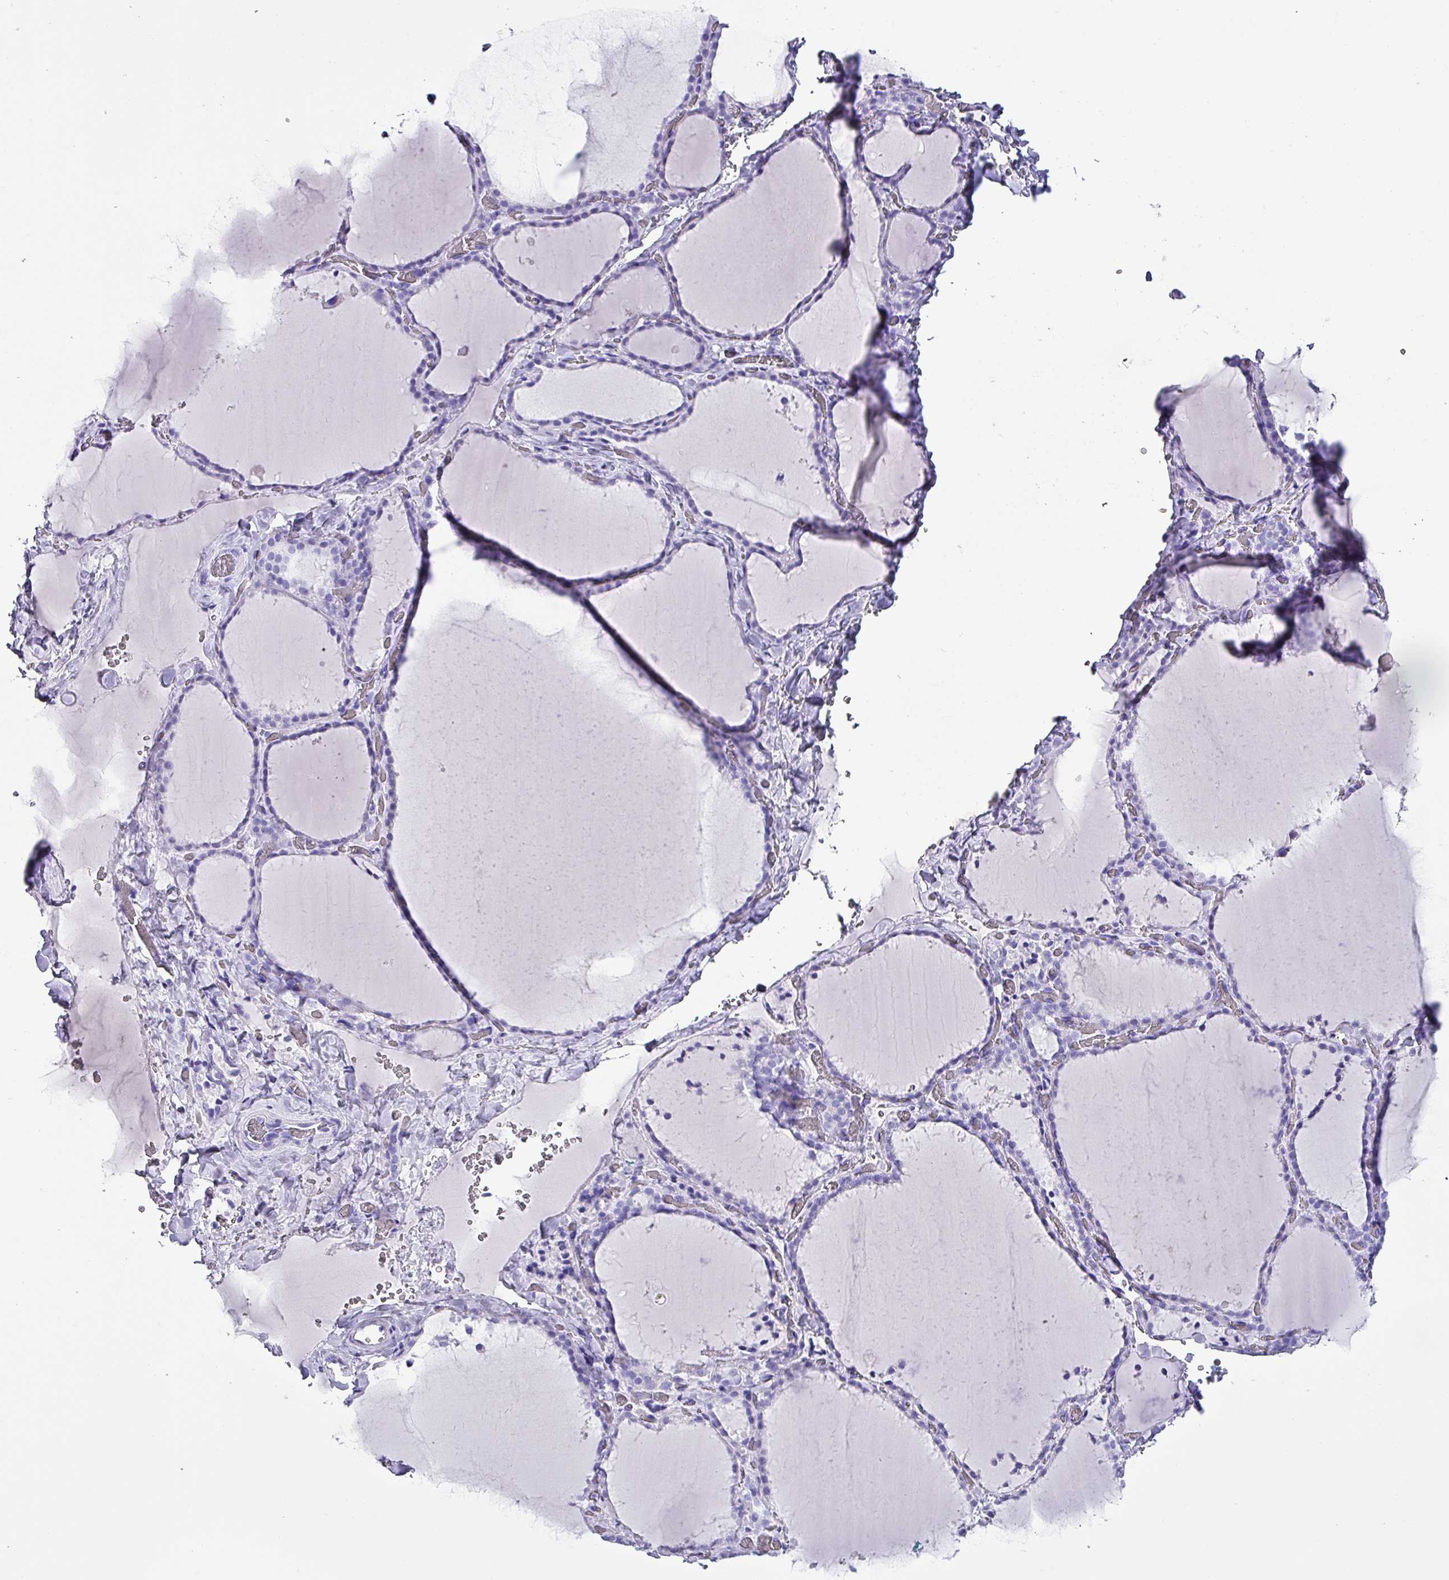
{"staining": {"intensity": "negative", "quantity": "none", "location": "none"}, "tissue": "thyroid gland", "cell_type": "Glandular cells", "image_type": "normal", "snomed": [{"axis": "morphology", "description": "Normal tissue, NOS"}, {"axis": "topography", "description": "Thyroid gland"}], "caption": "The immunohistochemistry (IHC) photomicrograph has no significant expression in glandular cells of thyroid gland. (Stains: DAB (3,3'-diaminobenzidine) immunohistochemistry (IHC) with hematoxylin counter stain, Microscopy: brightfield microscopy at high magnification).", "gene": "KRT6A", "patient": {"sex": "female", "age": 22}}